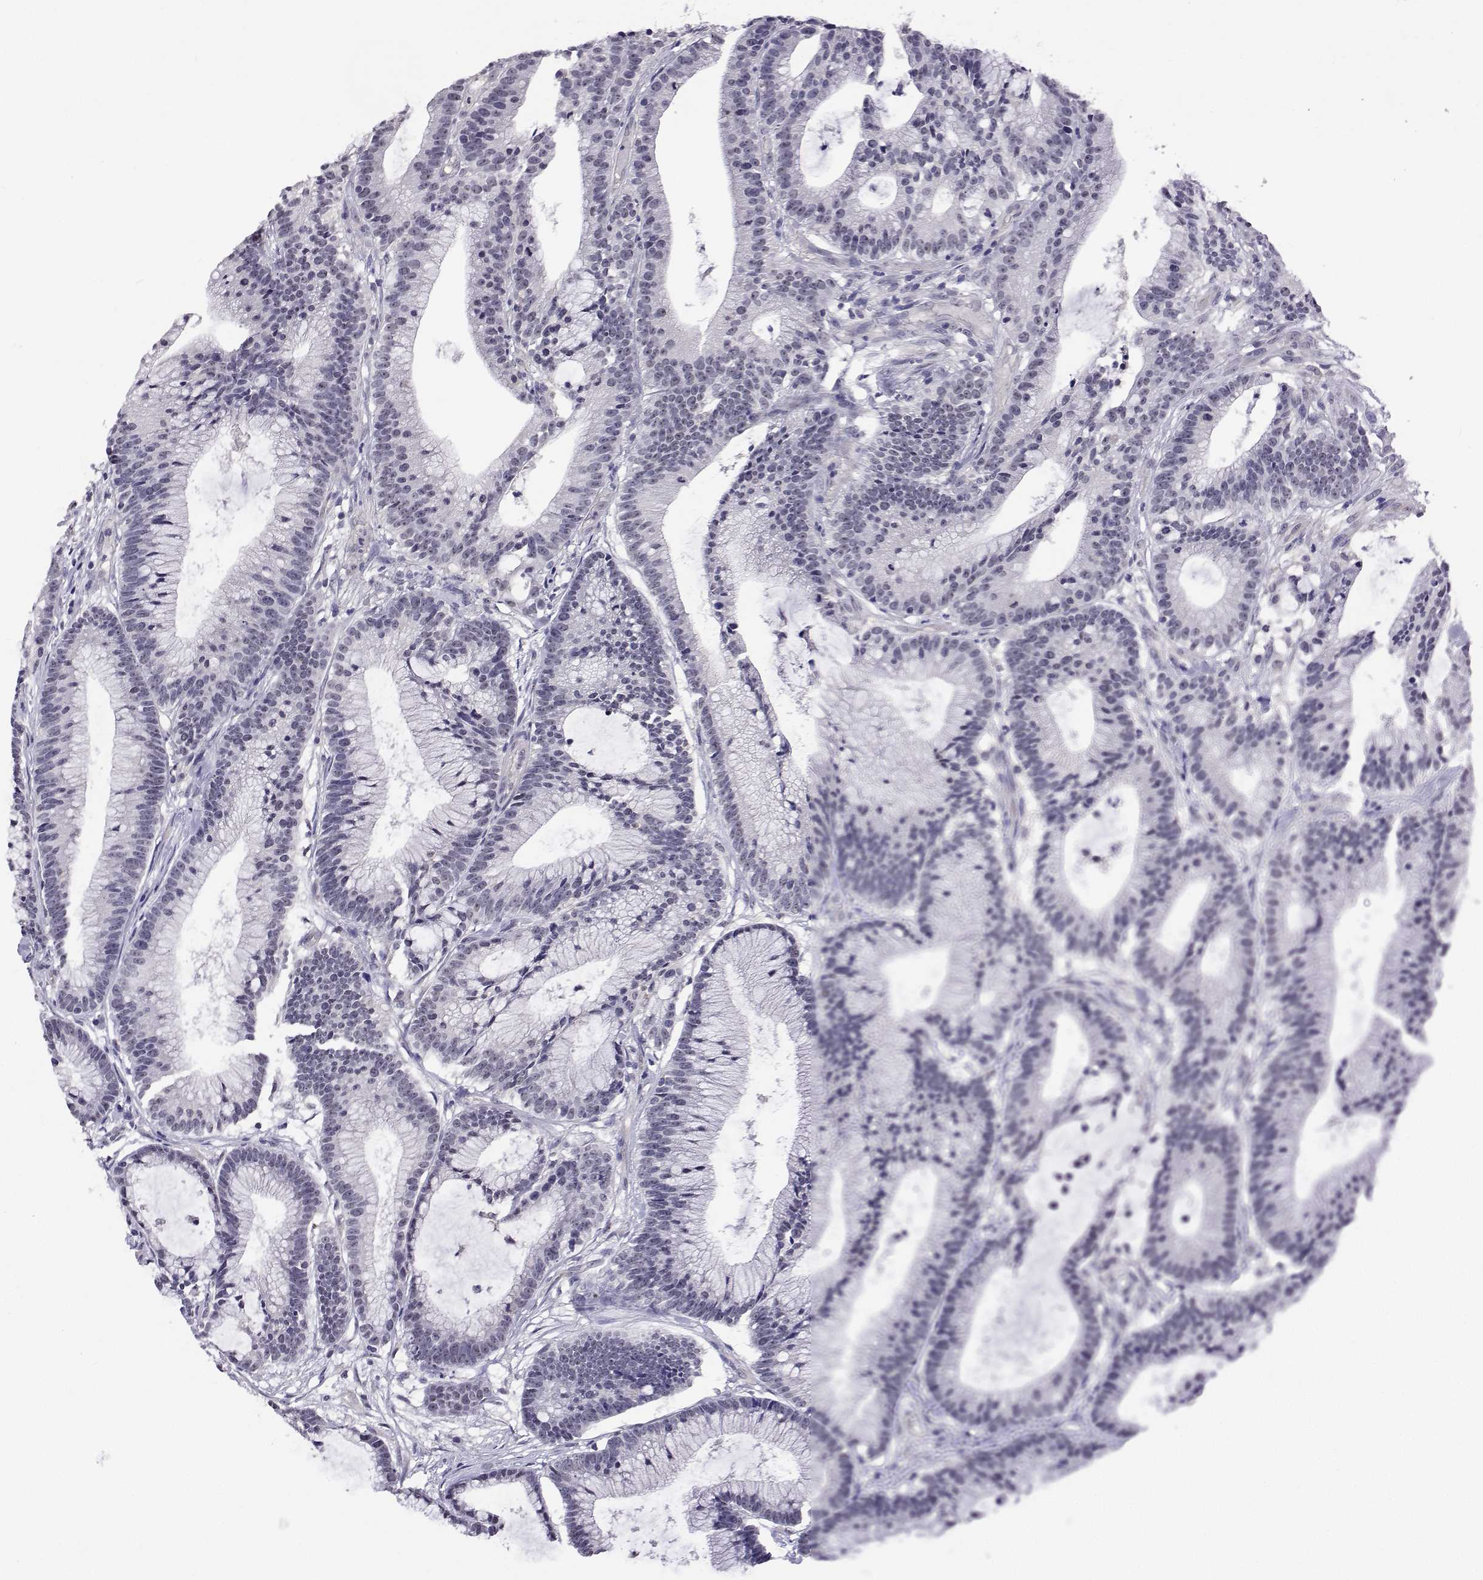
{"staining": {"intensity": "negative", "quantity": "none", "location": "none"}, "tissue": "colorectal cancer", "cell_type": "Tumor cells", "image_type": "cancer", "snomed": [{"axis": "morphology", "description": "Adenocarcinoma, NOS"}, {"axis": "topography", "description": "Colon"}], "caption": "Immunohistochemistry (IHC) image of human colorectal cancer stained for a protein (brown), which reveals no positivity in tumor cells.", "gene": "NHP2", "patient": {"sex": "female", "age": 78}}